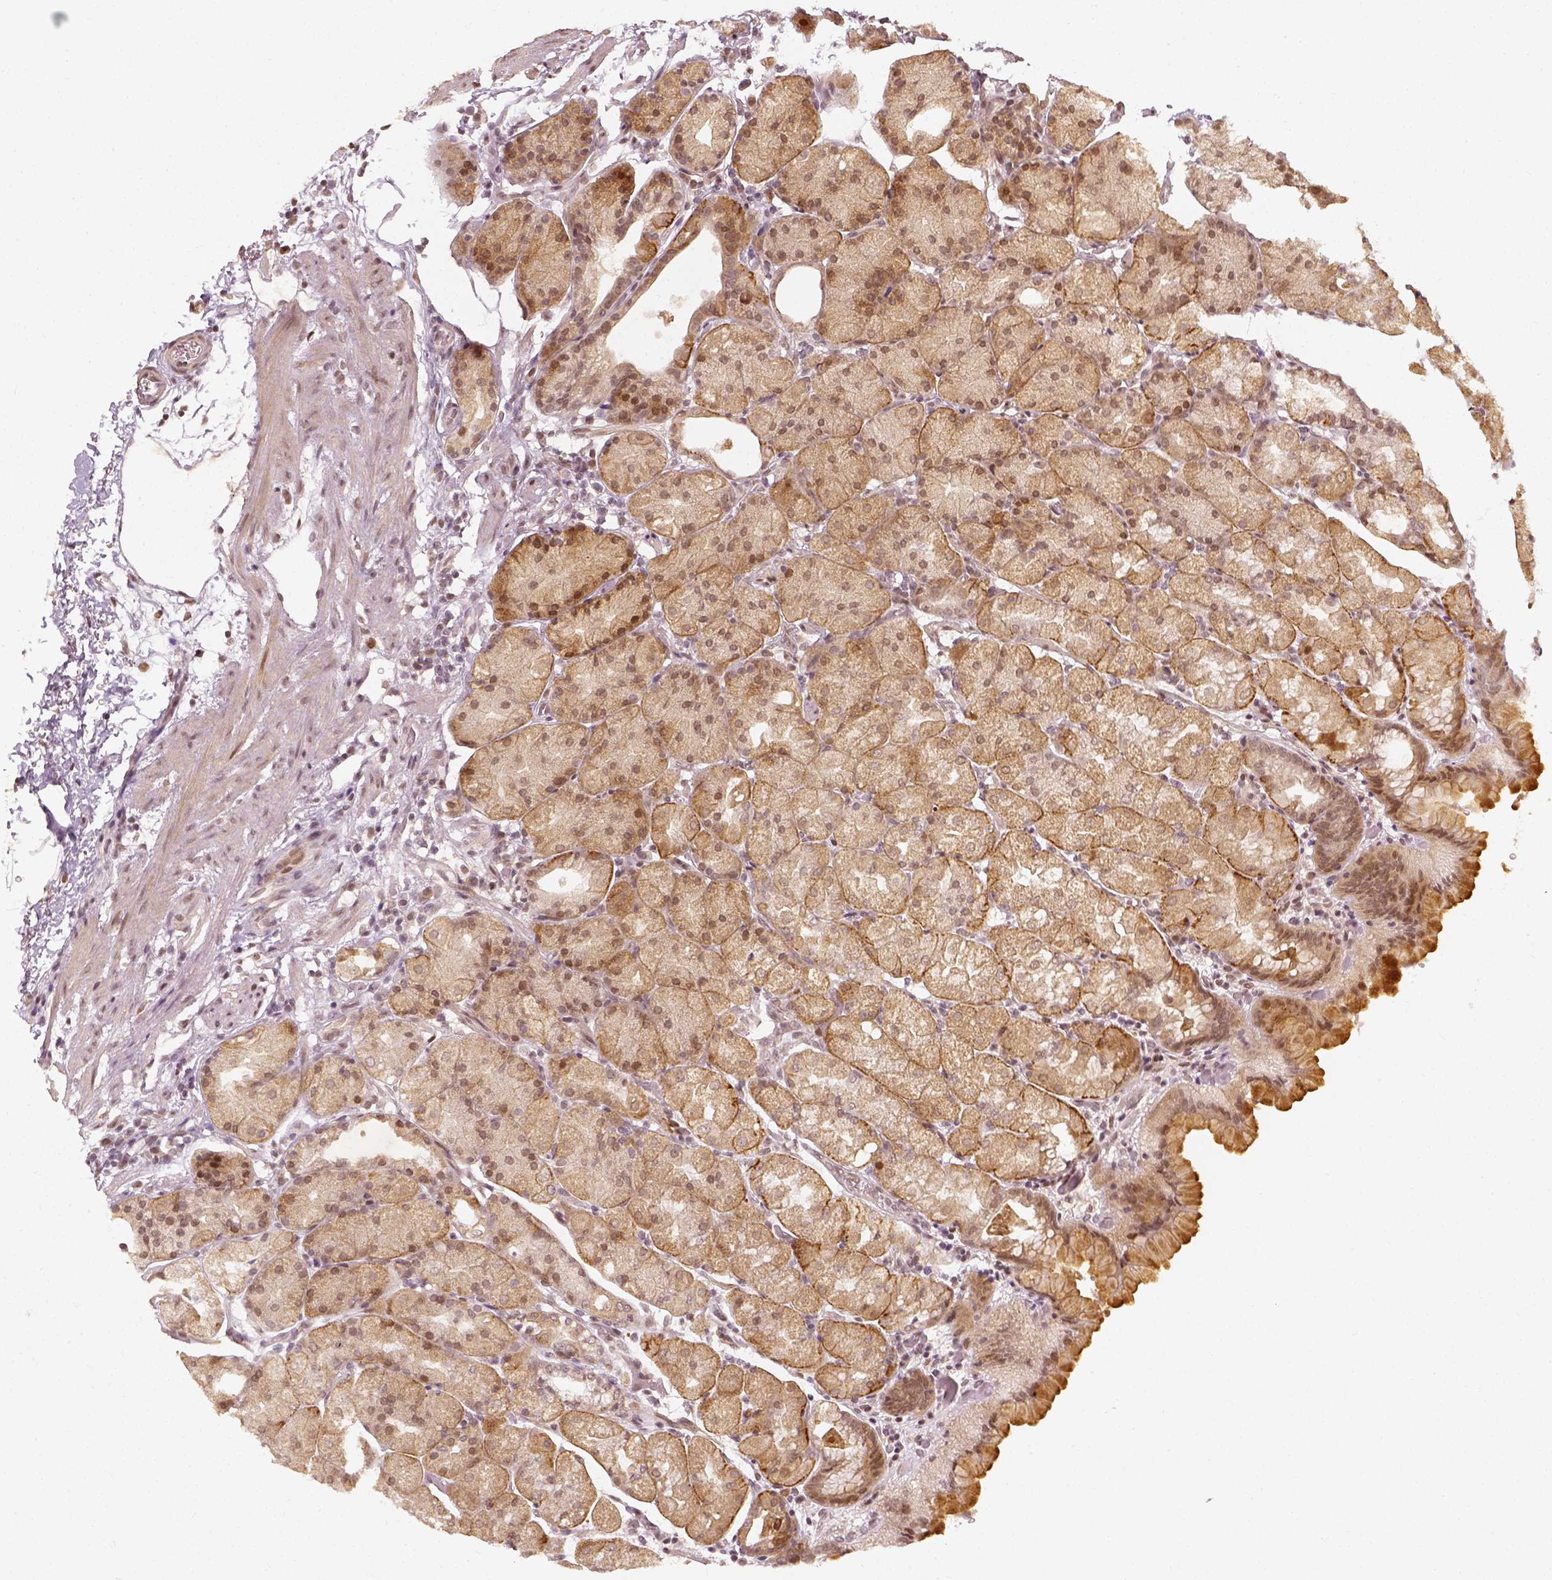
{"staining": {"intensity": "moderate", "quantity": ">75%", "location": "cytoplasmic/membranous,nuclear"}, "tissue": "stomach", "cell_type": "Glandular cells", "image_type": "normal", "snomed": [{"axis": "morphology", "description": "Normal tissue, NOS"}, {"axis": "topography", "description": "Stomach, upper"}, {"axis": "topography", "description": "Stomach"}, {"axis": "topography", "description": "Stomach, lower"}], "caption": "Stomach stained with IHC displays moderate cytoplasmic/membranous,nuclear staining in approximately >75% of glandular cells.", "gene": "ZMAT3", "patient": {"sex": "male", "age": 62}}